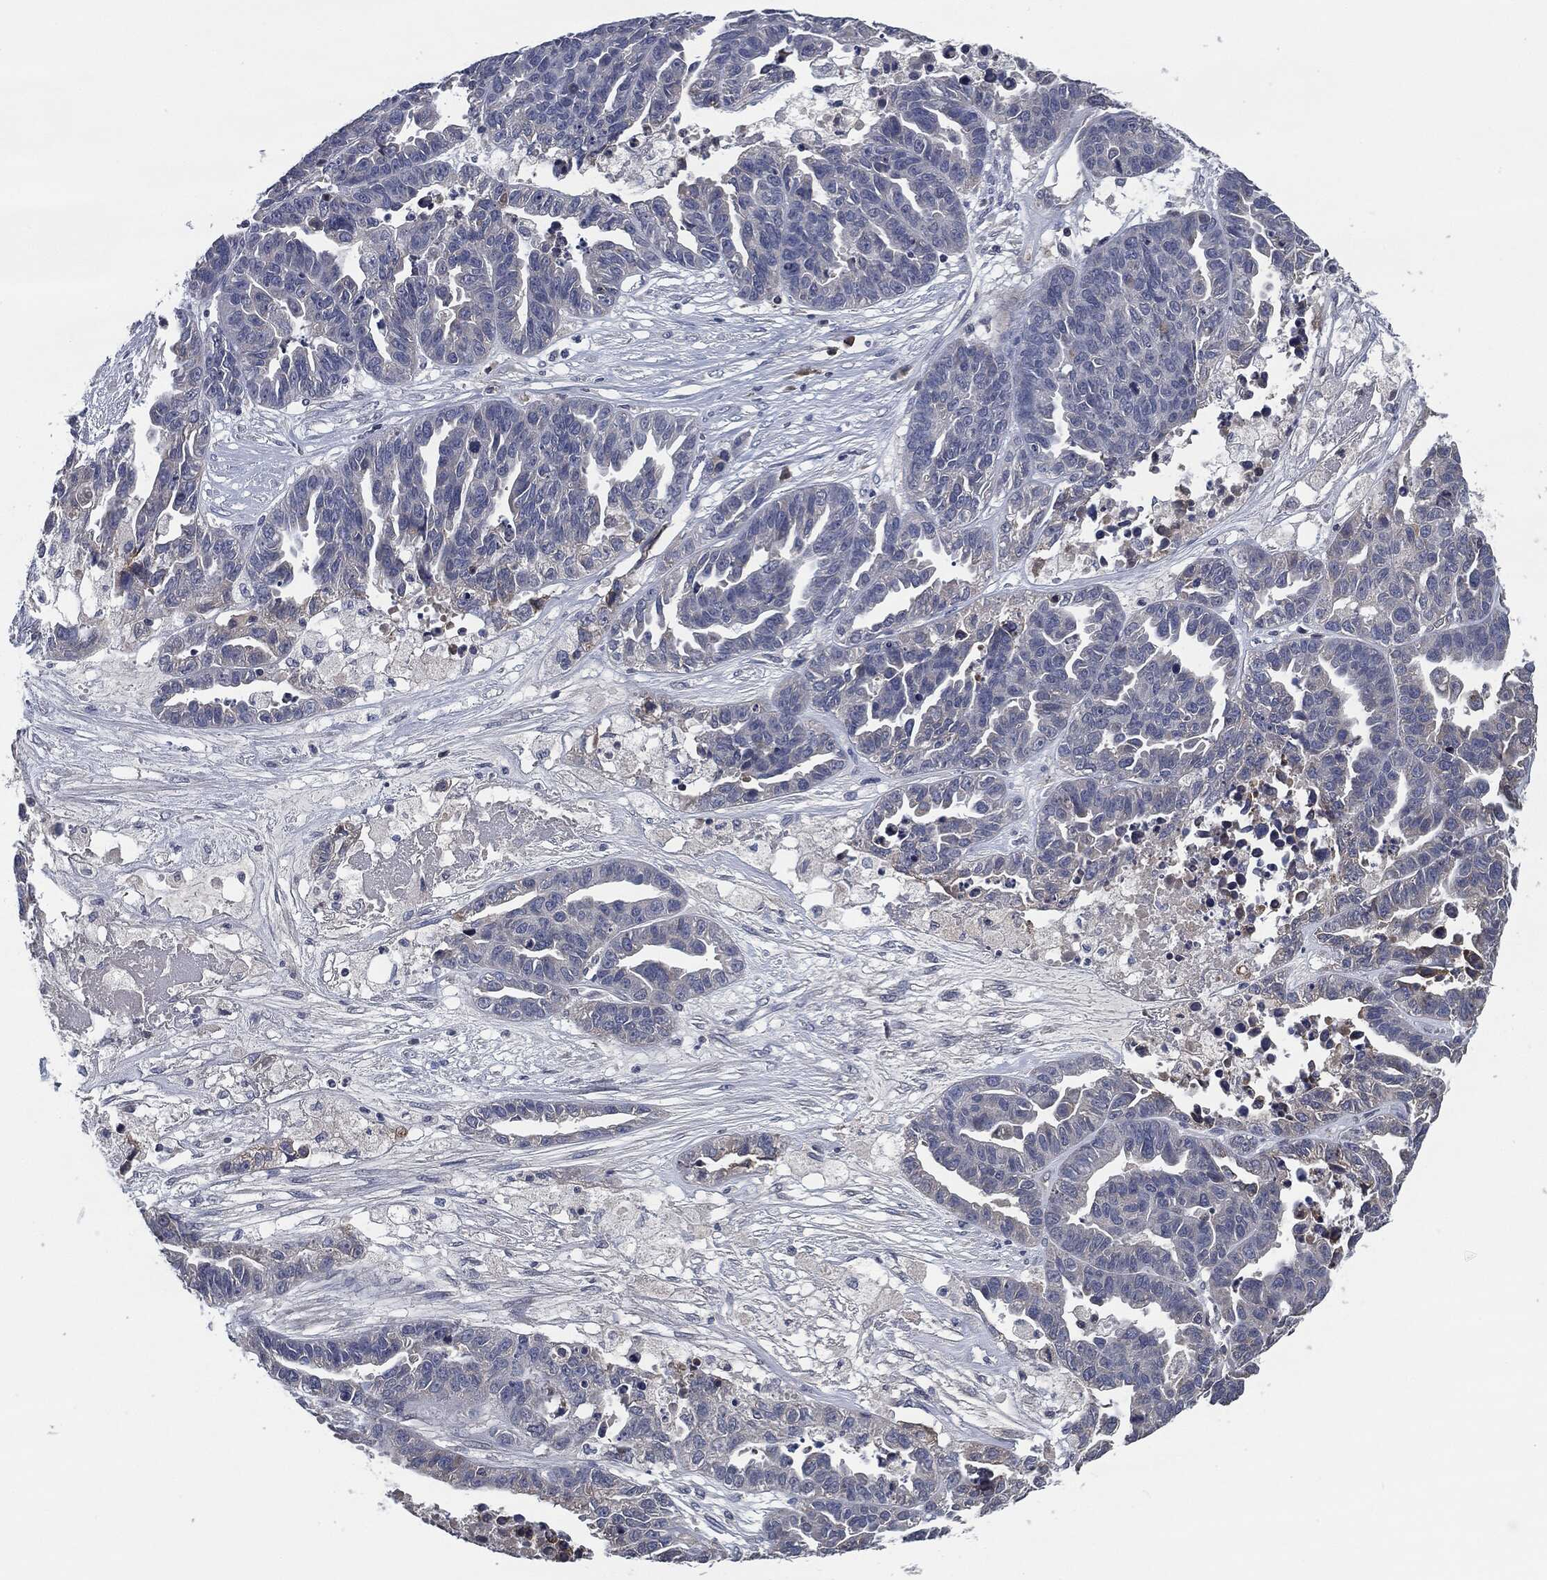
{"staining": {"intensity": "negative", "quantity": "none", "location": "none"}, "tissue": "ovarian cancer", "cell_type": "Tumor cells", "image_type": "cancer", "snomed": [{"axis": "morphology", "description": "Cystadenocarcinoma, serous, NOS"}, {"axis": "topography", "description": "Ovary"}], "caption": "This is an immunohistochemistry photomicrograph of human ovarian serous cystadenocarcinoma. There is no positivity in tumor cells.", "gene": "IL2RG", "patient": {"sex": "female", "age": 87}}